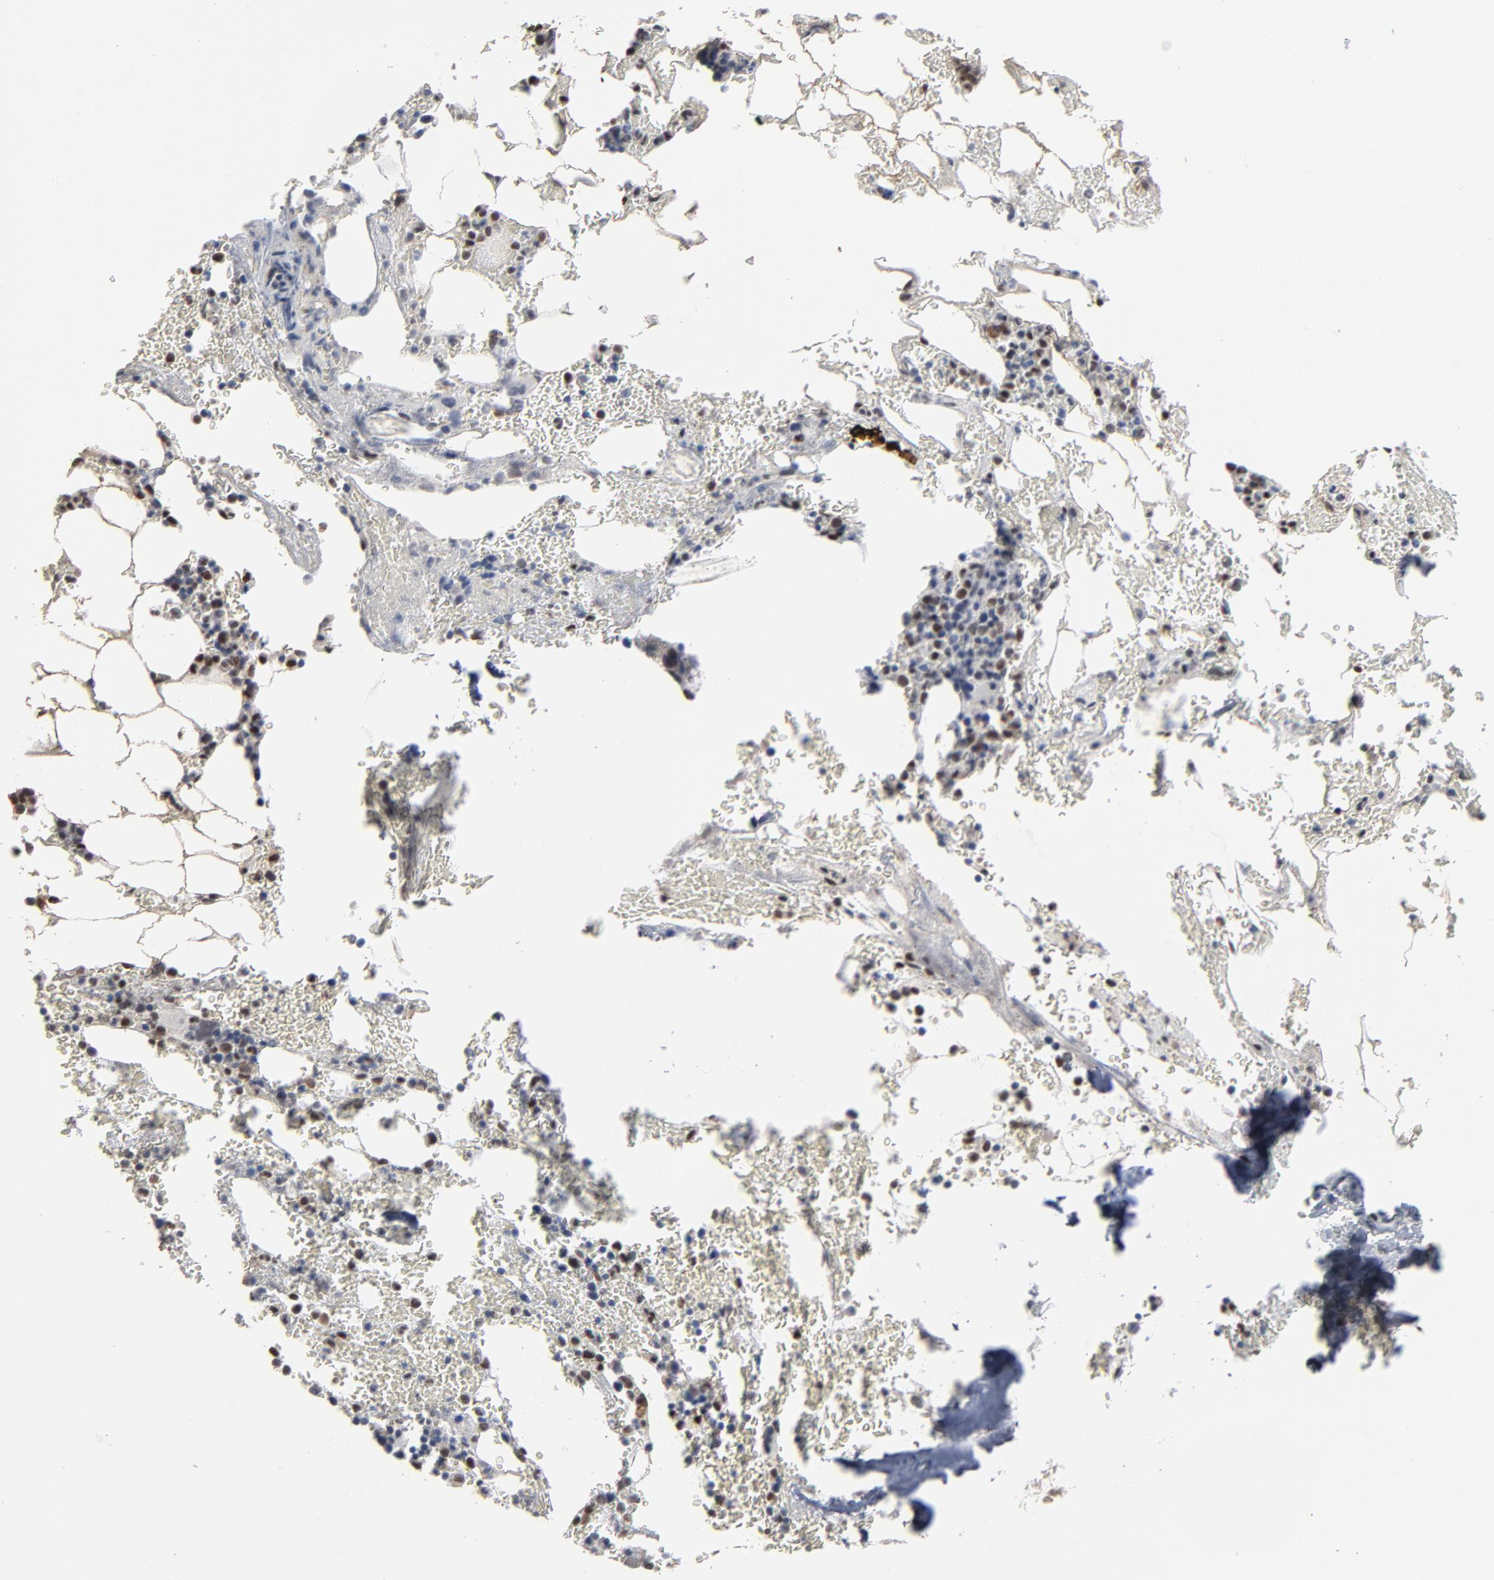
{"staining": {"intensity": "weak", "quantity": "25%-75%", "location": "nuclear"}, "tissue": "bone marrow", "cell_type": "Hematopoietic cells", "image_type": "normal", "snomed": [{"axis": "morphology", "description": "Normal tissue, NOS"}, {"axis": "topography", "description": "Bone marrow"}], "caption": "Bone marrow stained with a brown dye demonstrates weak nuclear positive positivity in approximately 25%-75% of hematopoietic cells.", "gene": "ATF7", "patient": {"sex": "female", "age": 73}}